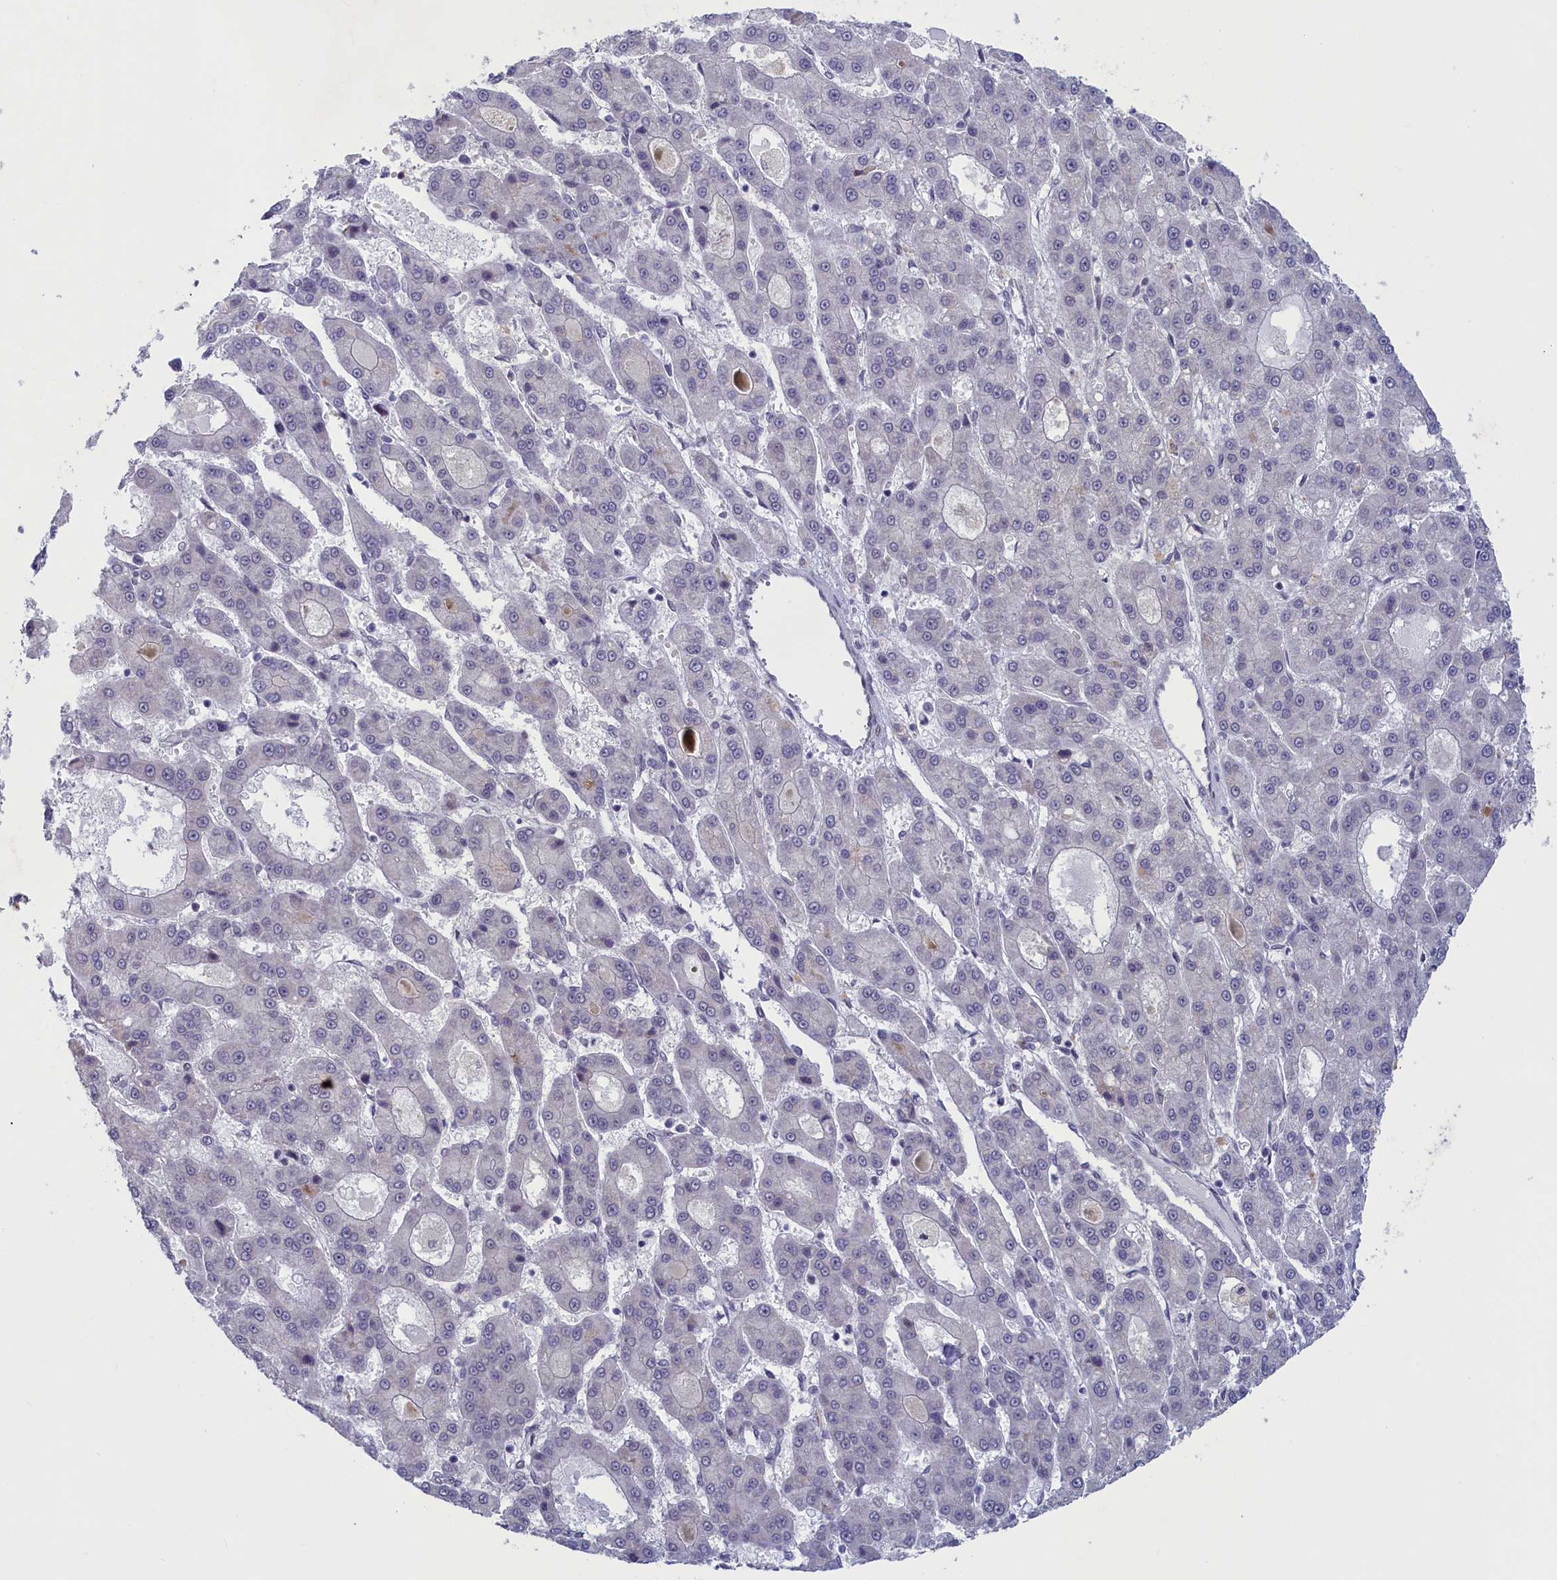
{"staining": {"intensity": "negative", "quantity": "none", "location": "none"}, "tissue": "liver cancer", "cell_type": "Tumor cells", "image_type": "cancer", "snomed": [{"axis": "morphology", "description": "Carcinoma, Hepatocellular, NOS"}, {"axis": "topography", "description": "Liver"}], "caption": "Liver cancer was stained to show a protein in brown. There is no significant staining in tumor cells.", "gene": "ATF7IP2", "patient": {"sex": "male", "age": 70}}